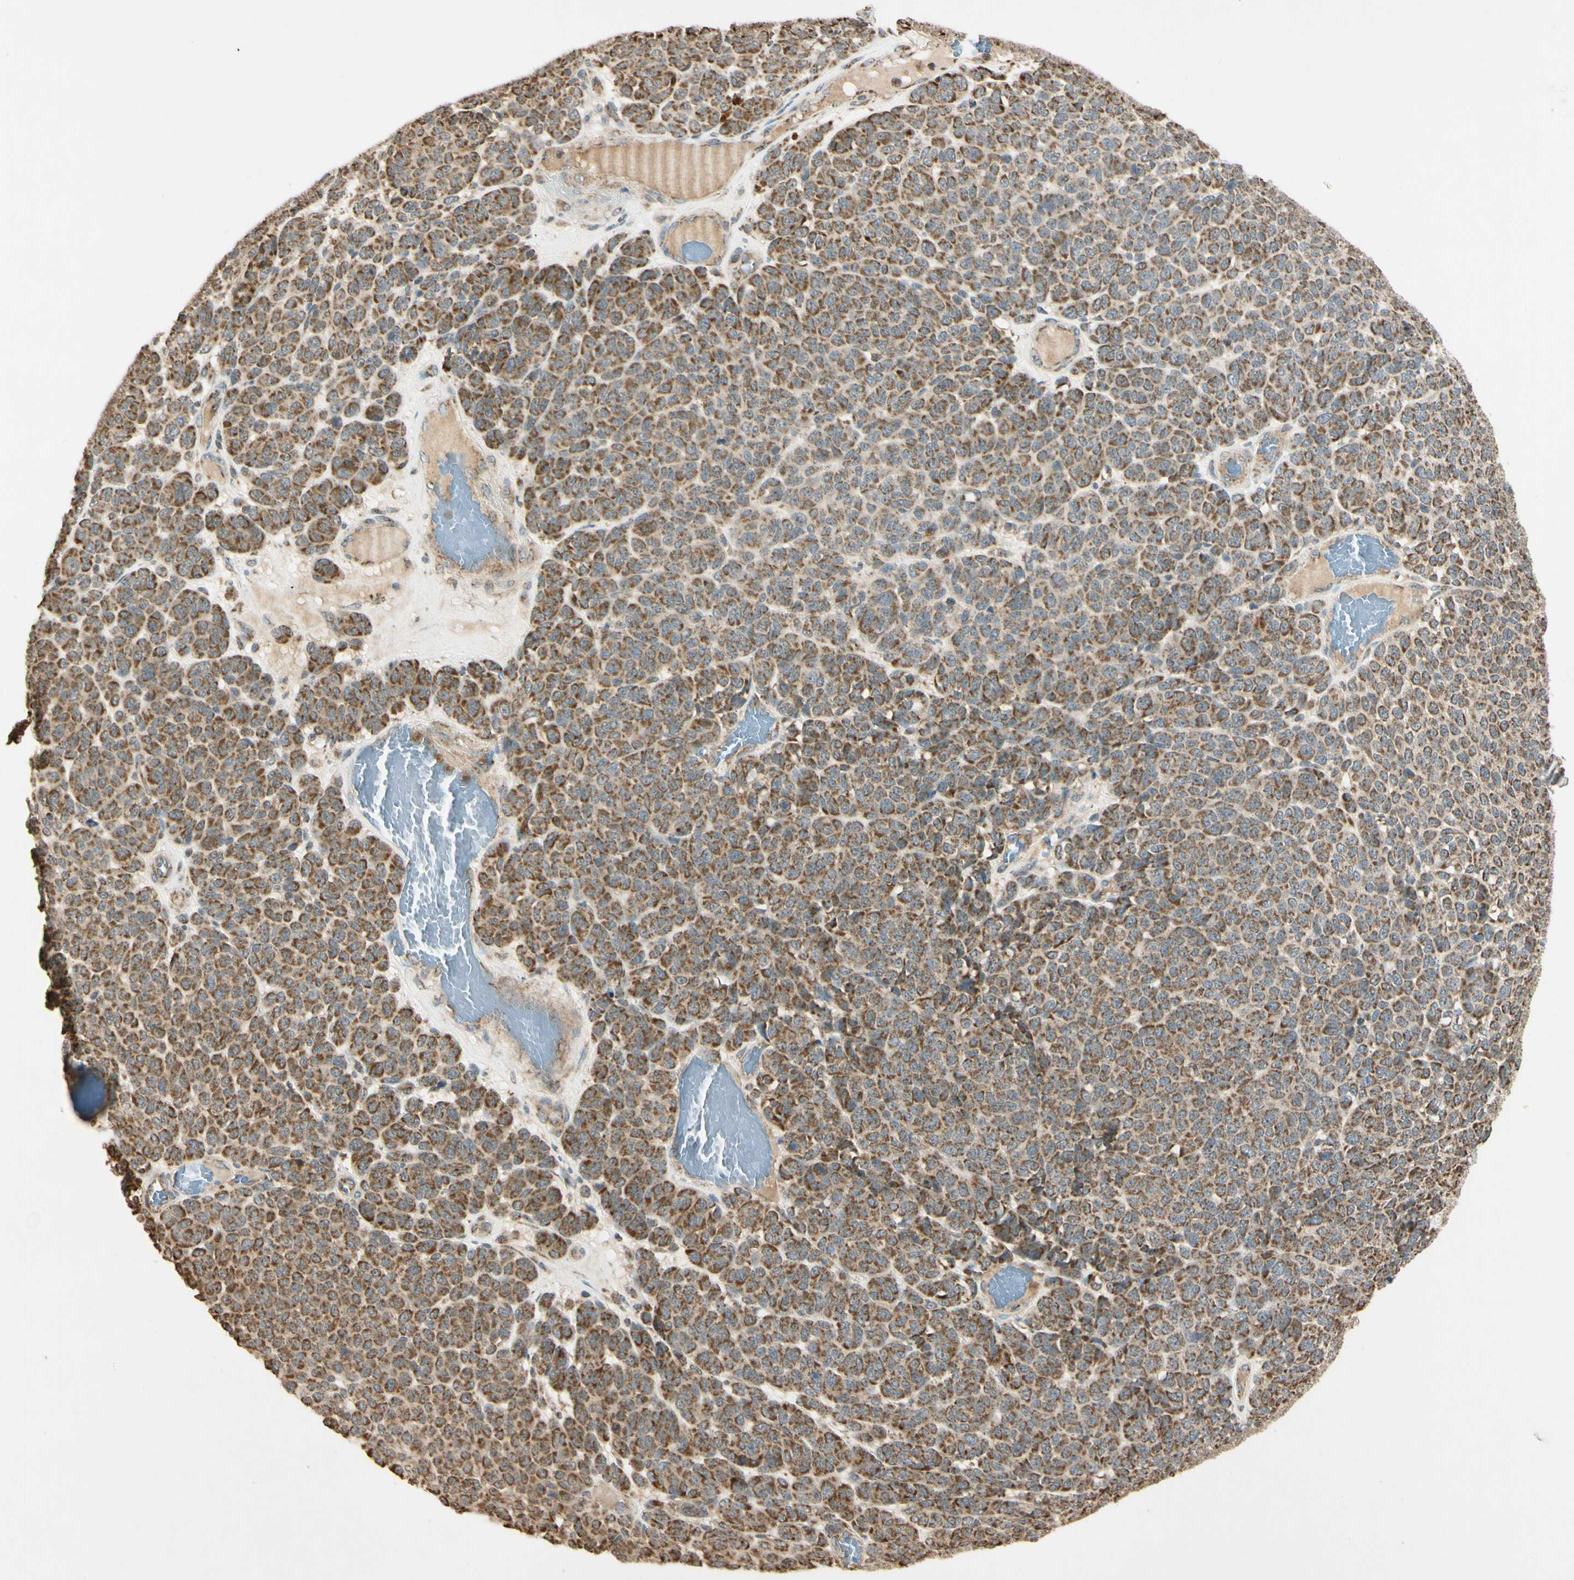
{"staining": {"intensity": "moderate", "quantity": ">75%", "location": "cytoplasmic/membranous"}, "tissue": "melanoma", "cell_type": "Tumor cells", "image_type": "cancer", "snomed": [{"axis": "morphology", "description": "Malignant melanoma, NOS"}, {"axis": "topography", "description": "Skin"}], "caption": "This is an image of immunohistochemistry staining of malignant melanoma, which shows moderate expression in the cytoplasmic/membranous of tumor cells.", "gene": "PRDX5", "patient": {"sex": "male", "age": 59}}